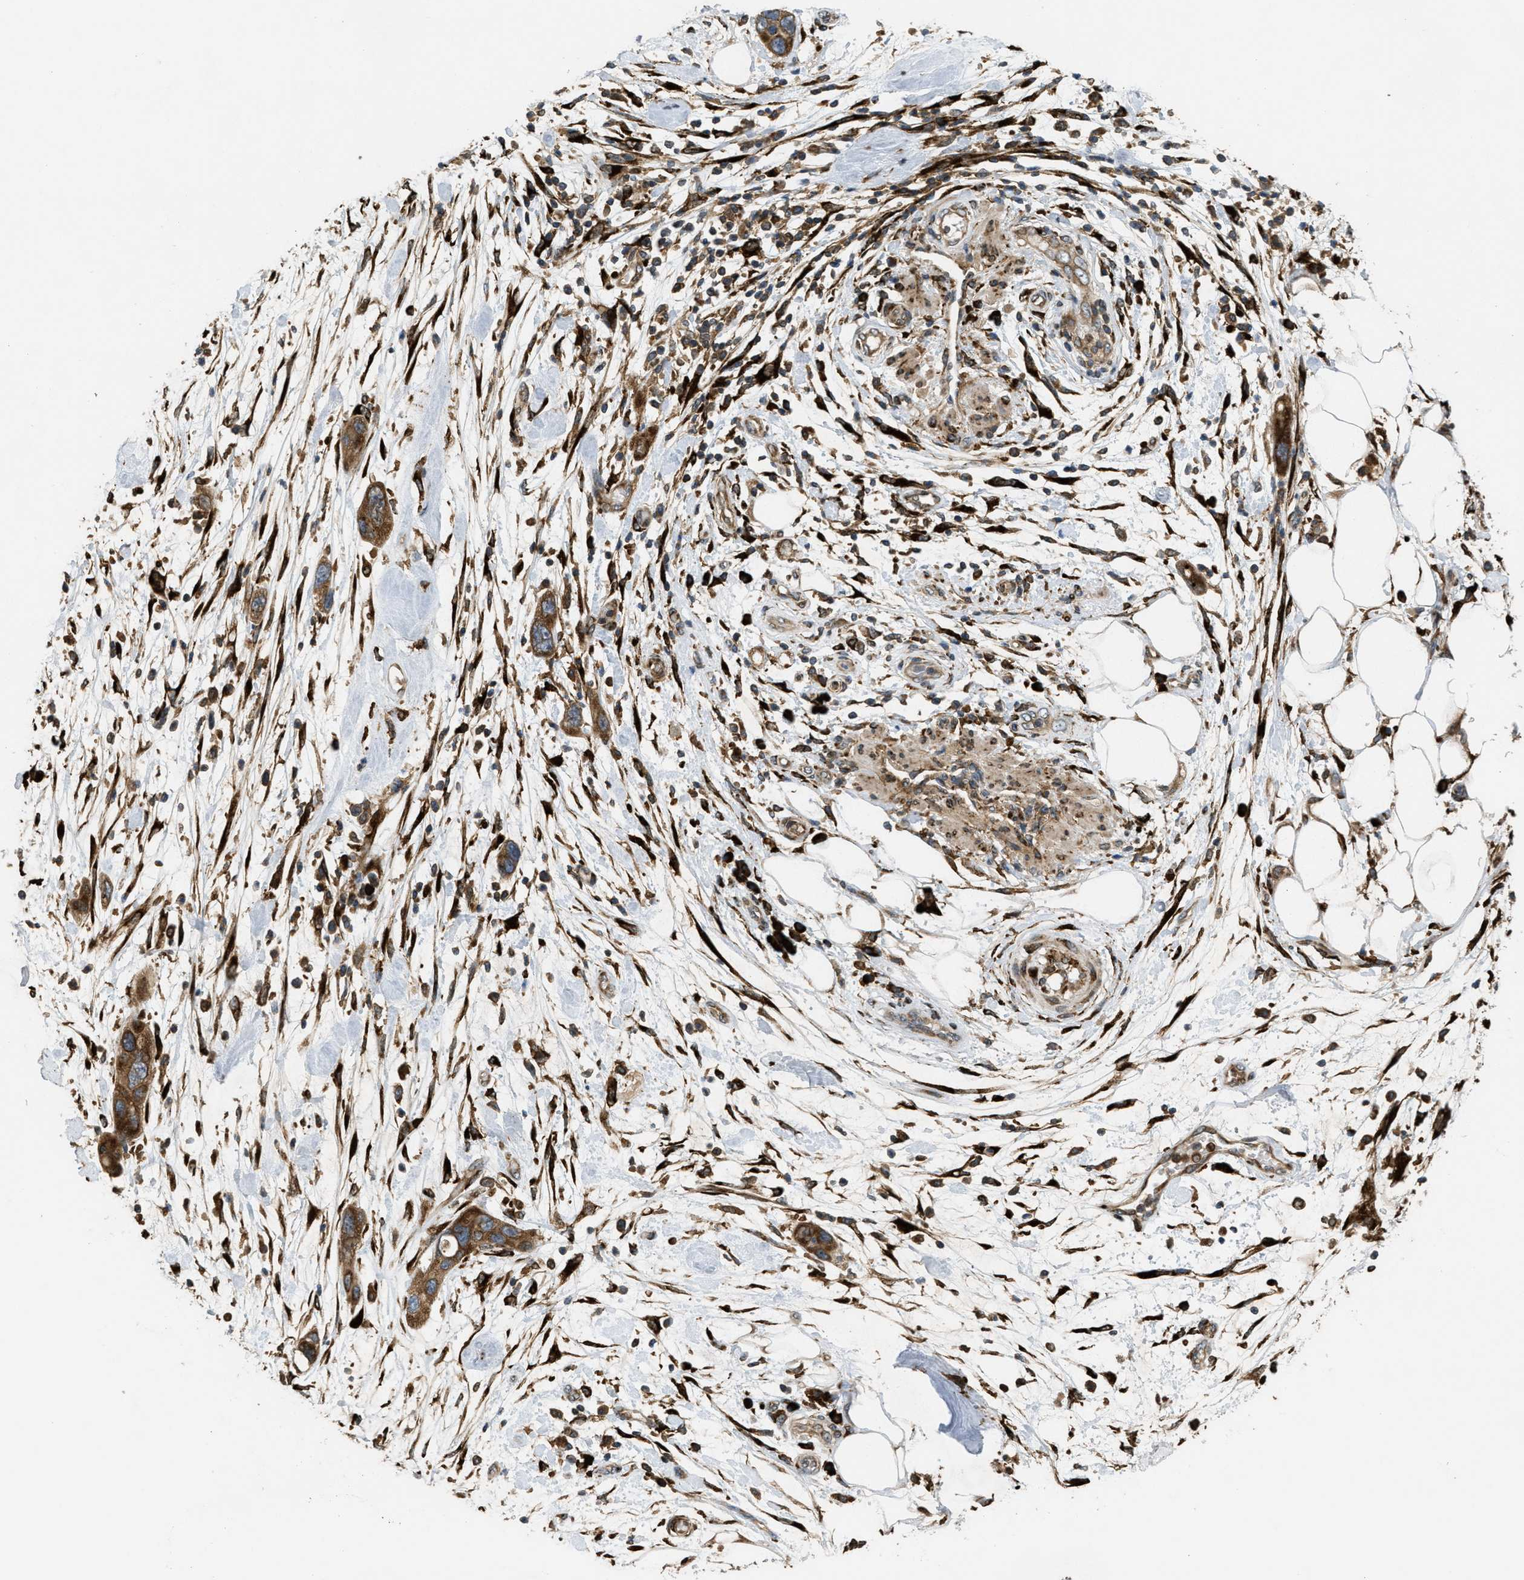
{"staining": {"intensity": "strong", "quantity": ">75%", "location": "cytoplasmic/membranous"}, "tissue": "pancreatic cancer", "cell_type": "Tumor cells", "image_type": "cancer", "snomed": [{"axis": "morphology", "description": "Normal tissue, NOS"}, {"axis": "morphology", "description": "Adenocarcinoma, NOS"}, {"axis": "topography", "description": "Pancreas"}], "caption": "Pancreatic cancer was stained to show a protein in brown. There is high levels of strong cytoplasmic/membranous positivity in about >75% of tumor cells.", "gene": "PCDH18", "patient": {"sex": "female", "age": 71}}